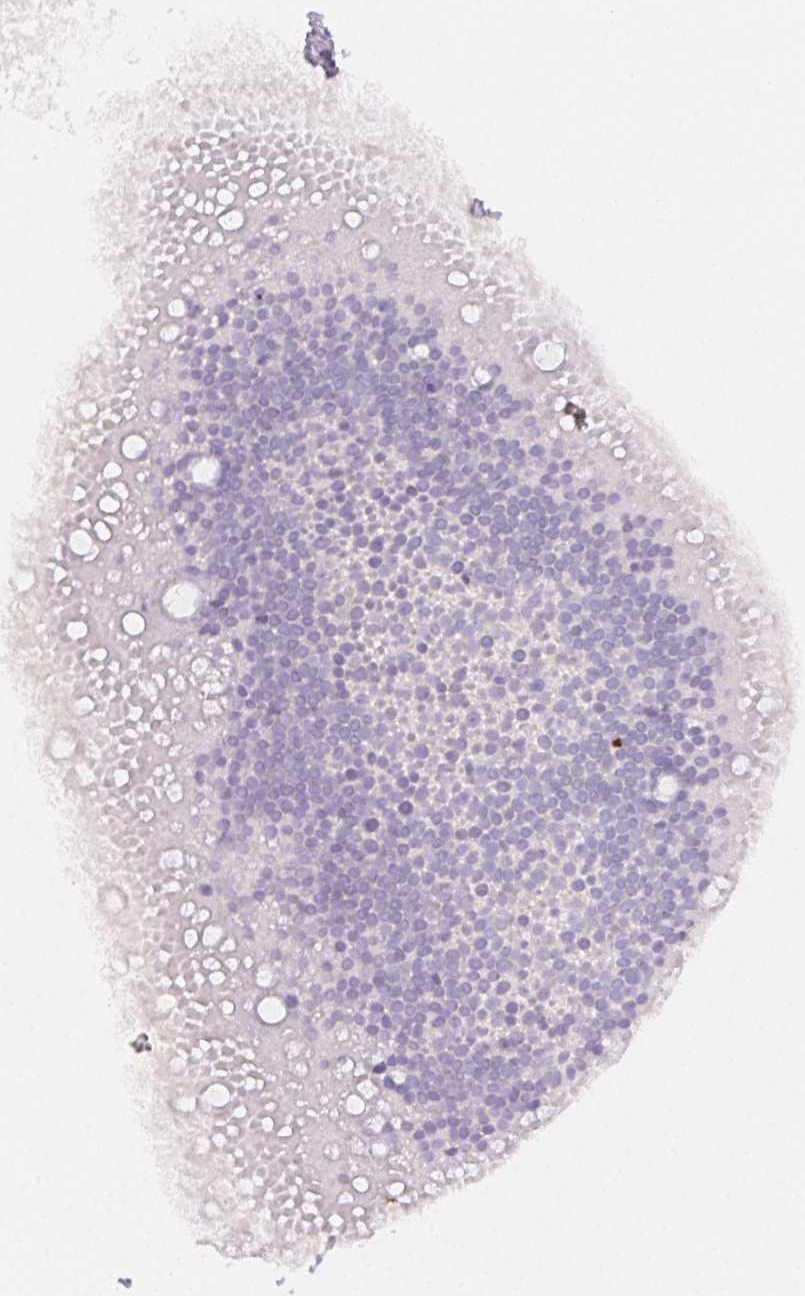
{"staining": {"intensity": "negative", "quantity": "none", "location": "none"}, "tissue": "nasopharynx", "cell_type": "Respiratory epithelial cells", "image_type": "normal", "snomed": [{"axis": "morphology", "description": "Normal tissue, NOS"}, {"axis": "topography", "description": "Nasopharynx"}], "caption": "A photomicrograph of nasopharynx stained for a protein demonstrates no brown staining in respiratory epithelial cells.", "gene": "PADI4", "patient": {"sex": "male", "age": 58}}